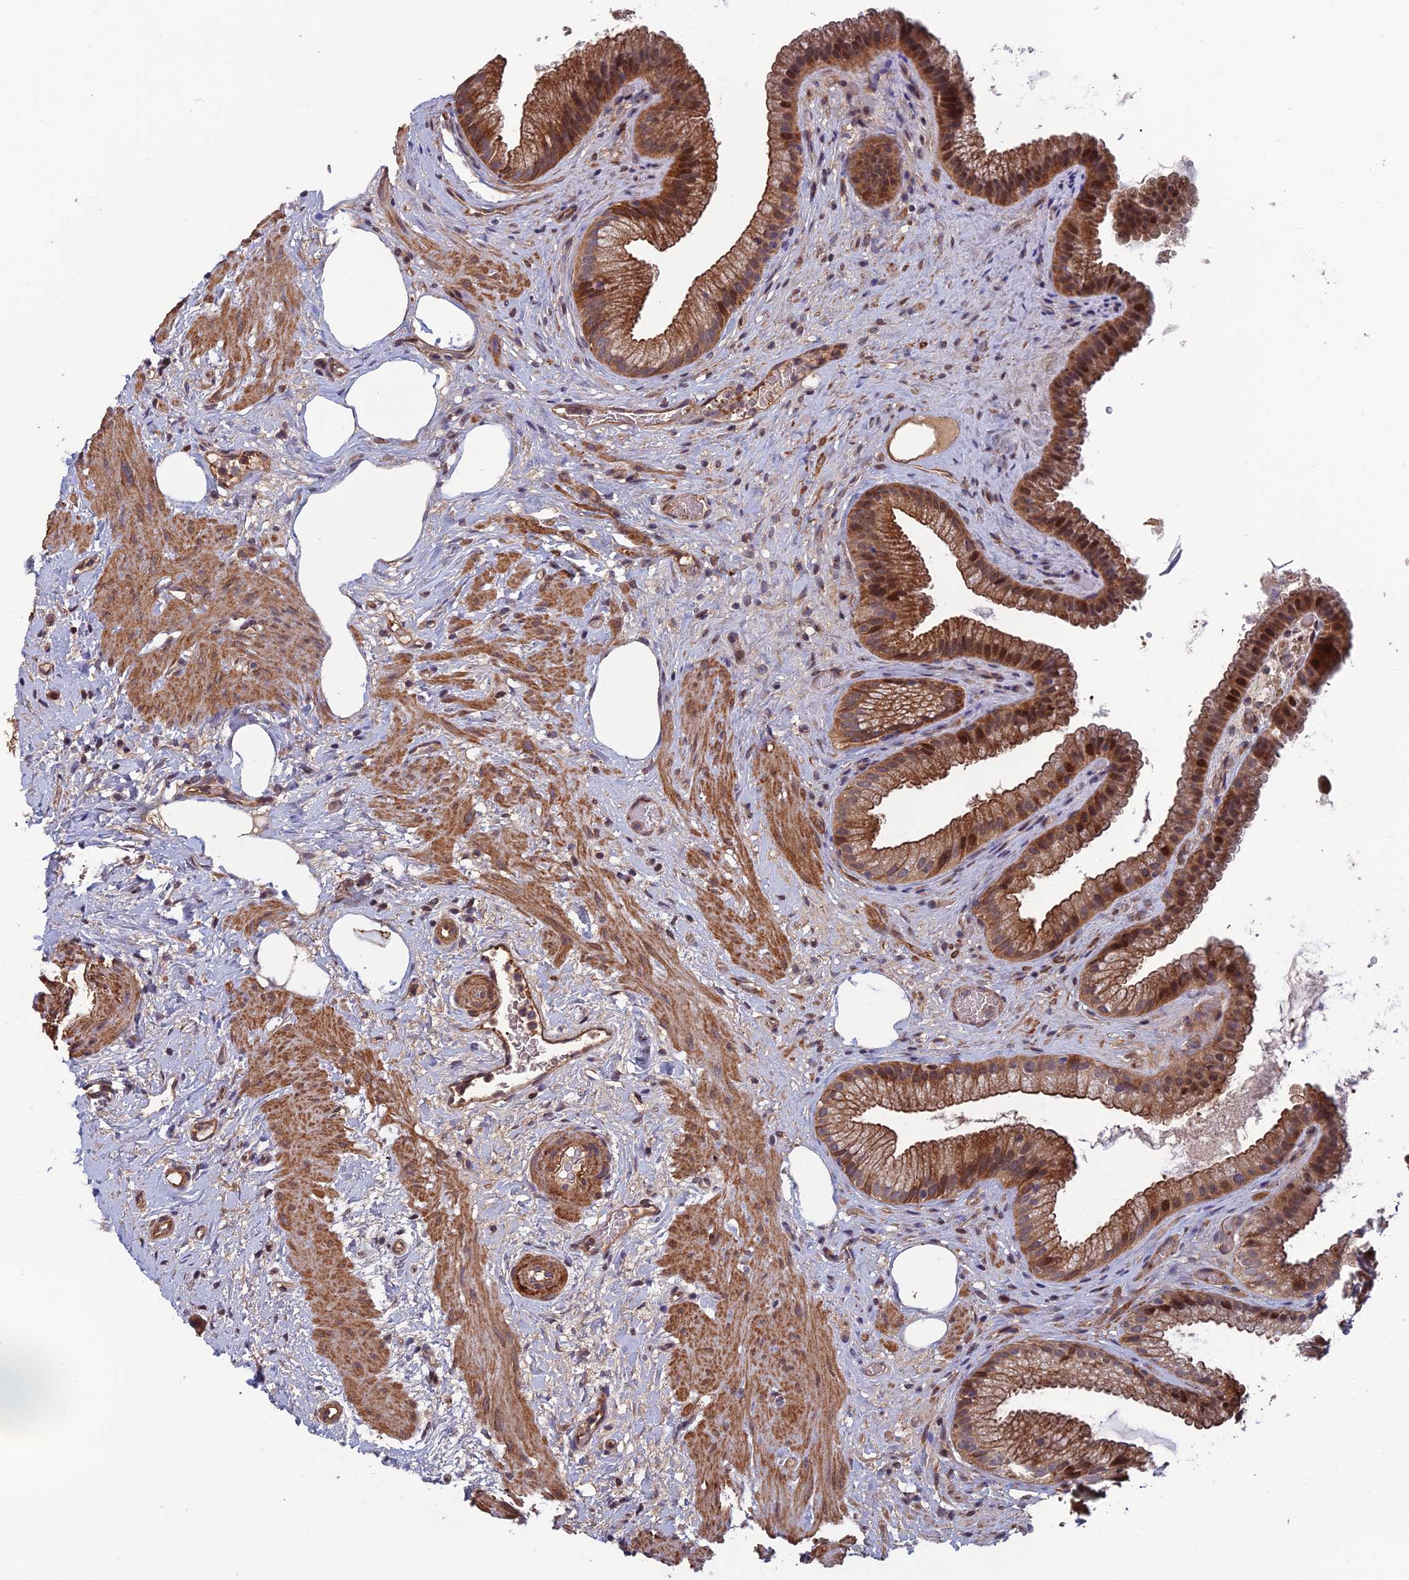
{"staining": {"intensity": "moderate", "quantity": ">75%", "location": "cytoplasmic/membranous,nuclear"}, "tissue": "gallbladder", "cell_type": "Glandular cells", "image_type": "normal", "snomed": [{"axis": "morphology", "description": "Normal tissue, NOS"}, {"axis": "morphology", "description": "Inflammation, NOS"}, {"axis": "topography", "description": "Gallbladder"}], "caption": "The photomicrograph reveals staining of benign gallbladder, revealing moderate cytoplasmic/membranous,nuclear protein expression (brown color) within glandular cells.", "gene": "CCDC183", "patient": {"sex": "male", "age": 51}}